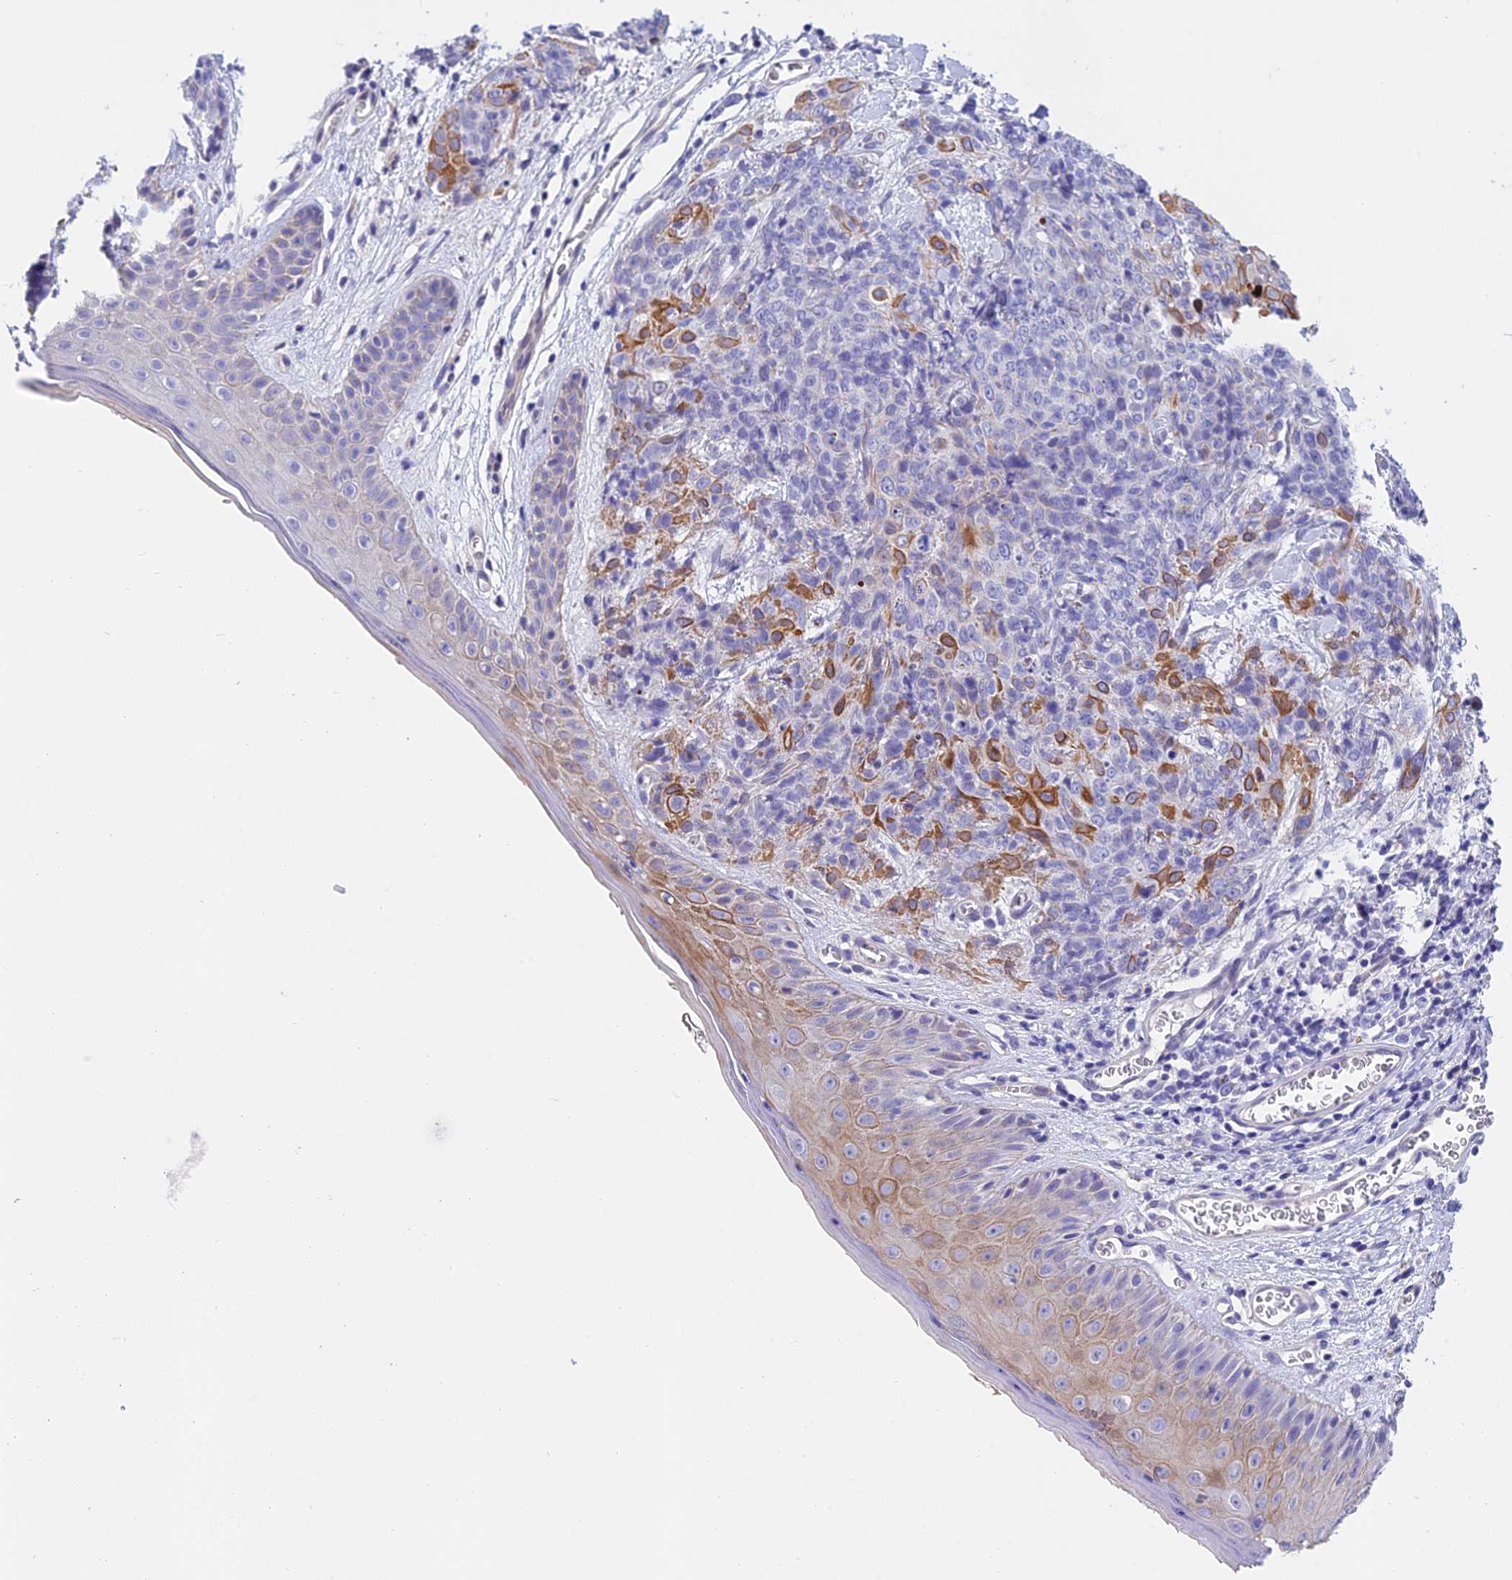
{"staining": {"intensity": "moderate", "quantity": "<25%", "location": "cytoplasmic/membranous"}, "tissue": "skin cancer", "cell_type": "Tumor cells", "image_type": "cancer", "snomed": [{"axis": "morphology", "description": "Squamous cell carcinoma, NOS"}, {"axis": "topography", "description": "Skin"}, {"axis": "topography", "description": "Vulva"}], "caption": "IHC of human skin cancer displays low levels of moderate cytoplasmic/membranous staining in approximately <25% of tumor cells.", "gene": "C17orf67", "patient": {"sex": "female", "age": 85}}